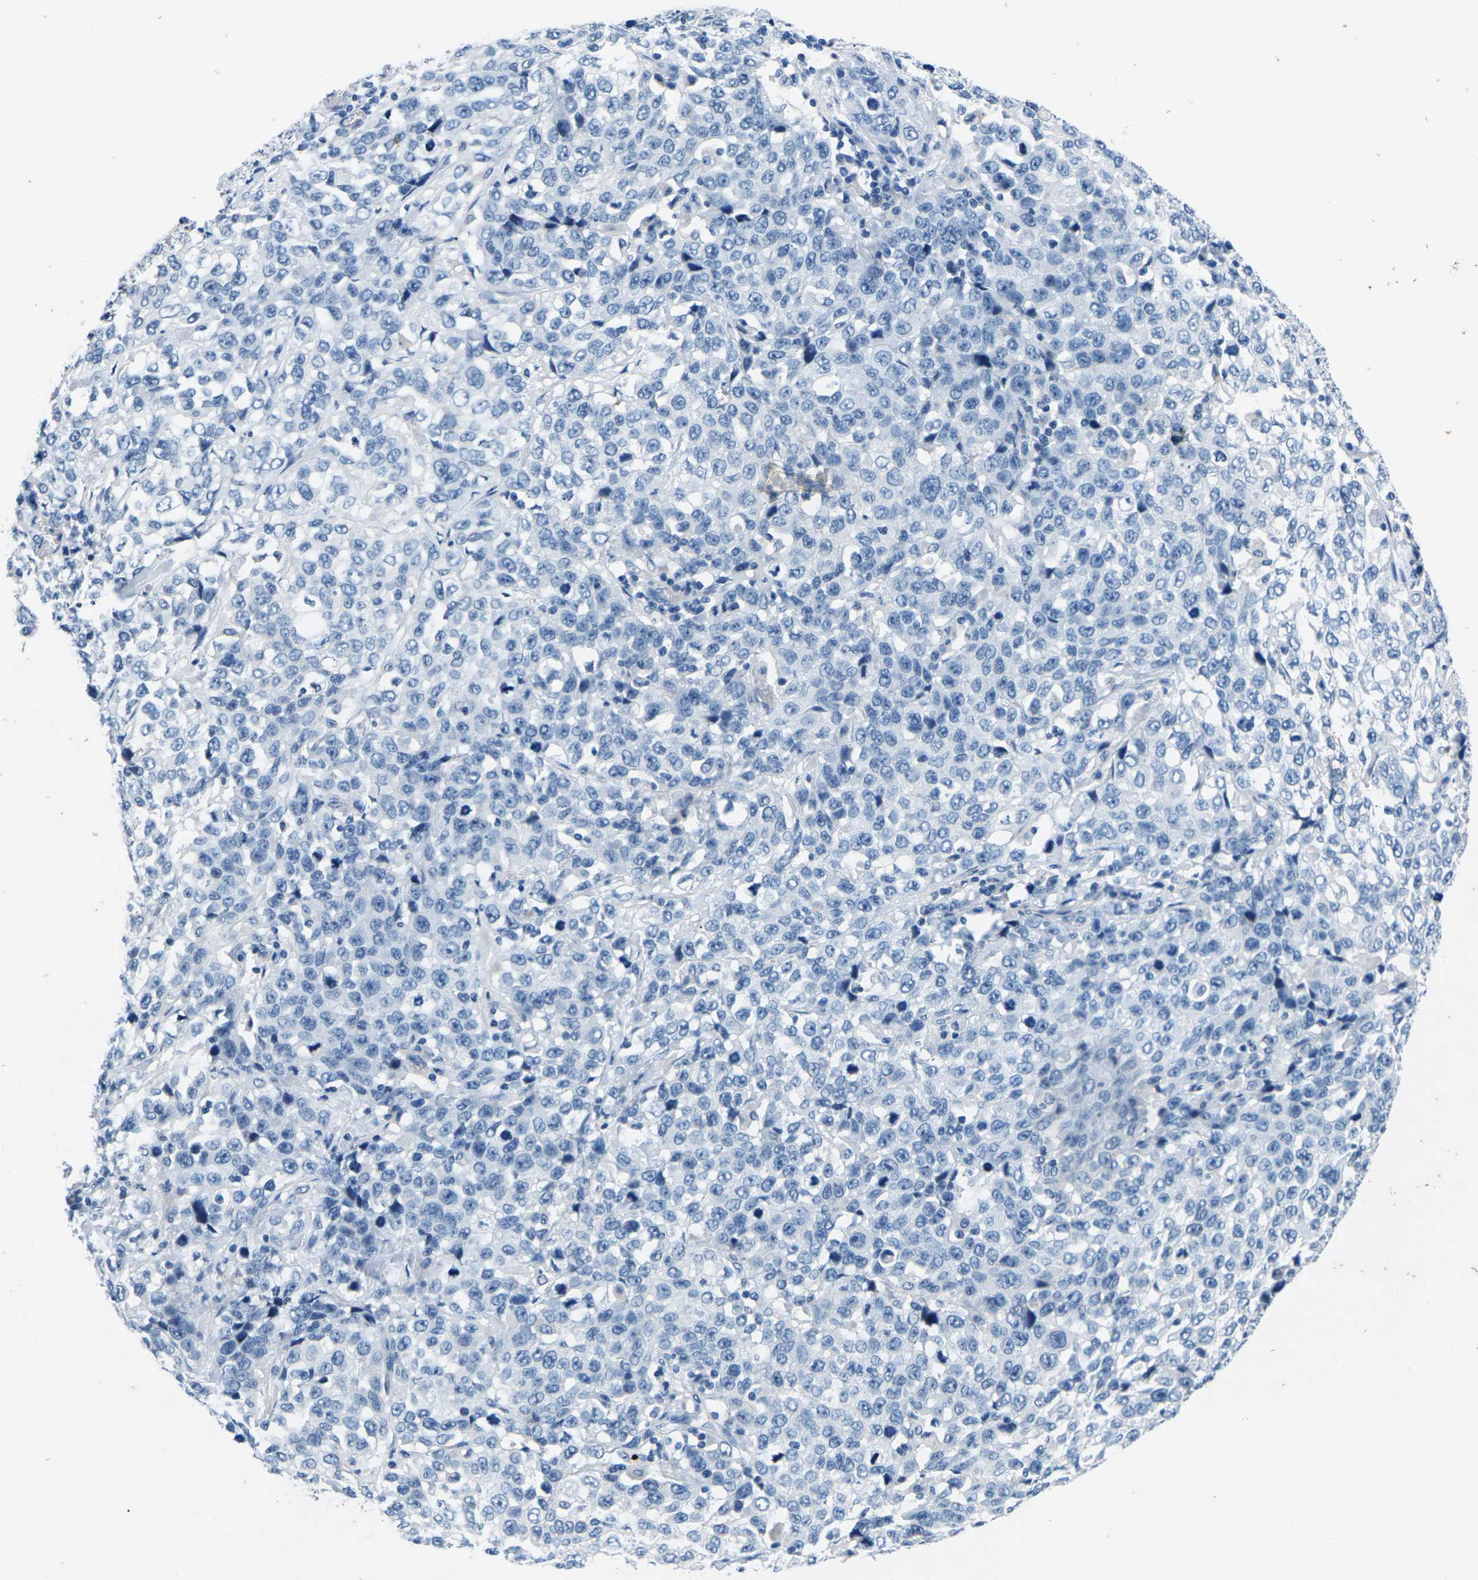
{"staining": {"intensity": "negative", "quantity": "none", "location": "none"}, "tissue": "stomach cancer", "cell_type": "Tumor cells", "image_type": "cancer", "snomed": [{"axis": "morphology", "description": "Normal tissue, NOS"}, {"axis": "morphology", "description": "Adenocarcinoma, NOS"}, {"axis": "topography", "description": "Stomach"}], "caption": "Tumor cells show no significant protein staining in stomach cancer. (DAB immunohistochemistry visualized using brightfield microscopy, high magnification).", "gene": "UMOD", "patient": {"sex": "male", "age": 48}}